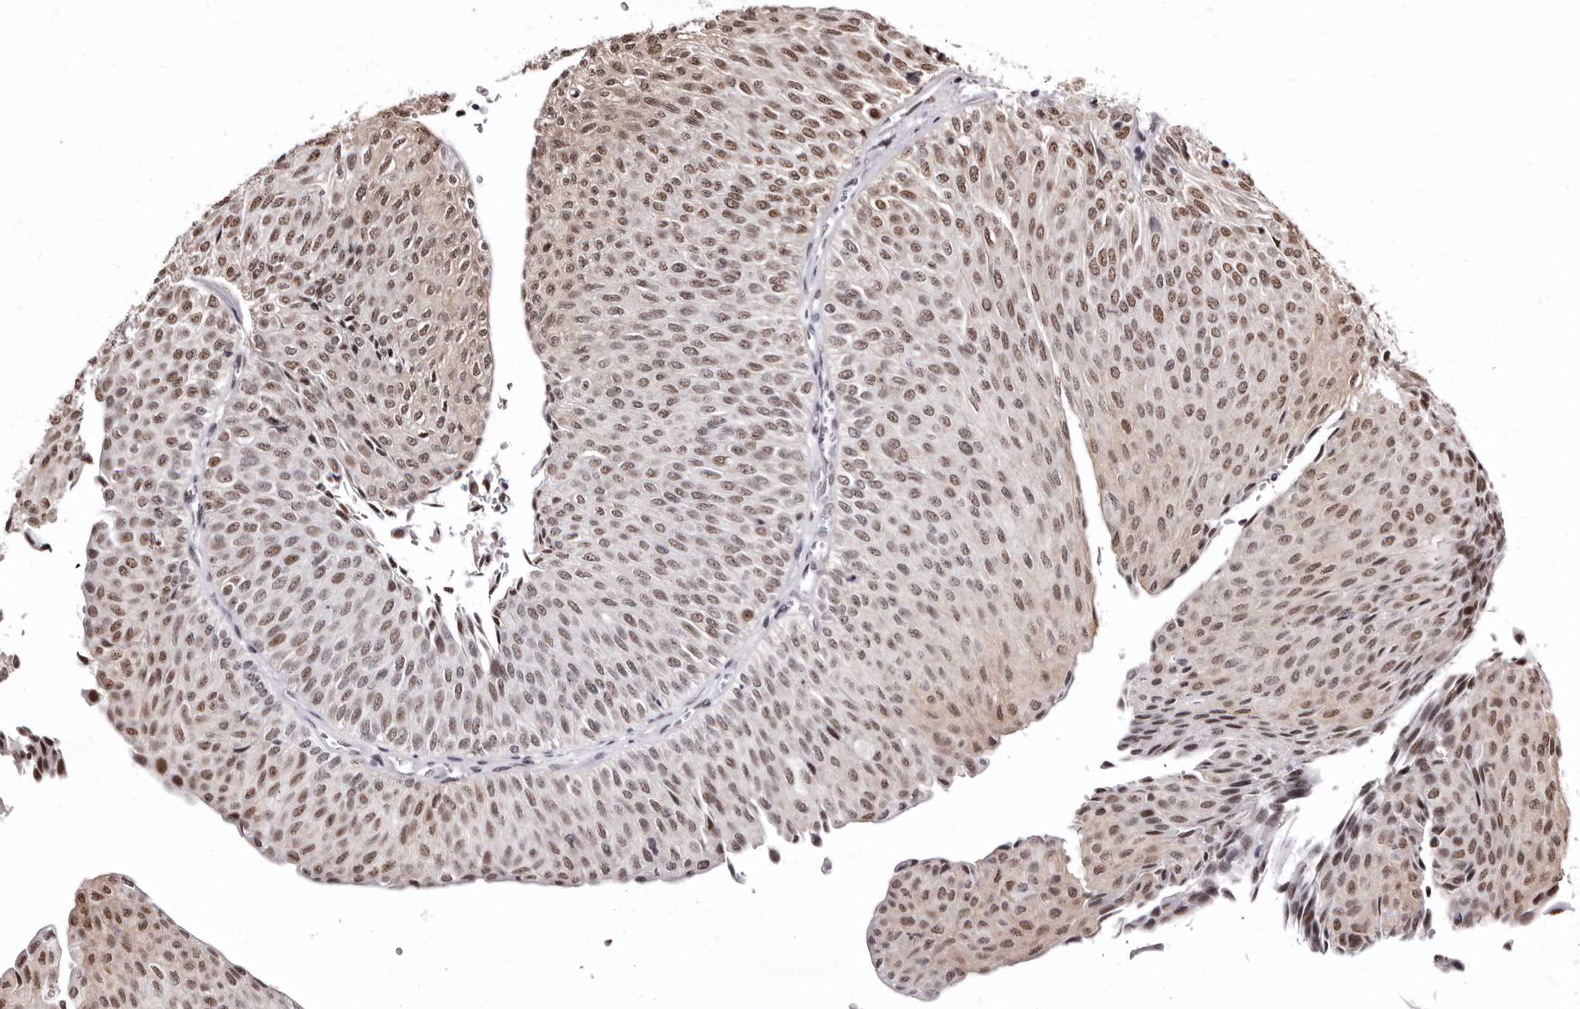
{"staining": {"intensity": "moderate", "quantity": ">75%", "location": "nuclear"}, "tissue": "urothelial cancer", "cell_type": "Tumor cells", "image_type": "cancer", "snomed": [{"axis": "morphology", "description": "Urothelial carcinoma, Low grade"}, {"axis": "topography", "description": "Urinary bladder"}], "caption": "High-power microscopy captured an immunohistochemistry image of urothelial cancer, revealing moderate nuclear positivity in about >75% of tumor cells.", "gene": "ANAPC11", "patient": {"sex": "male", "age": 78}}